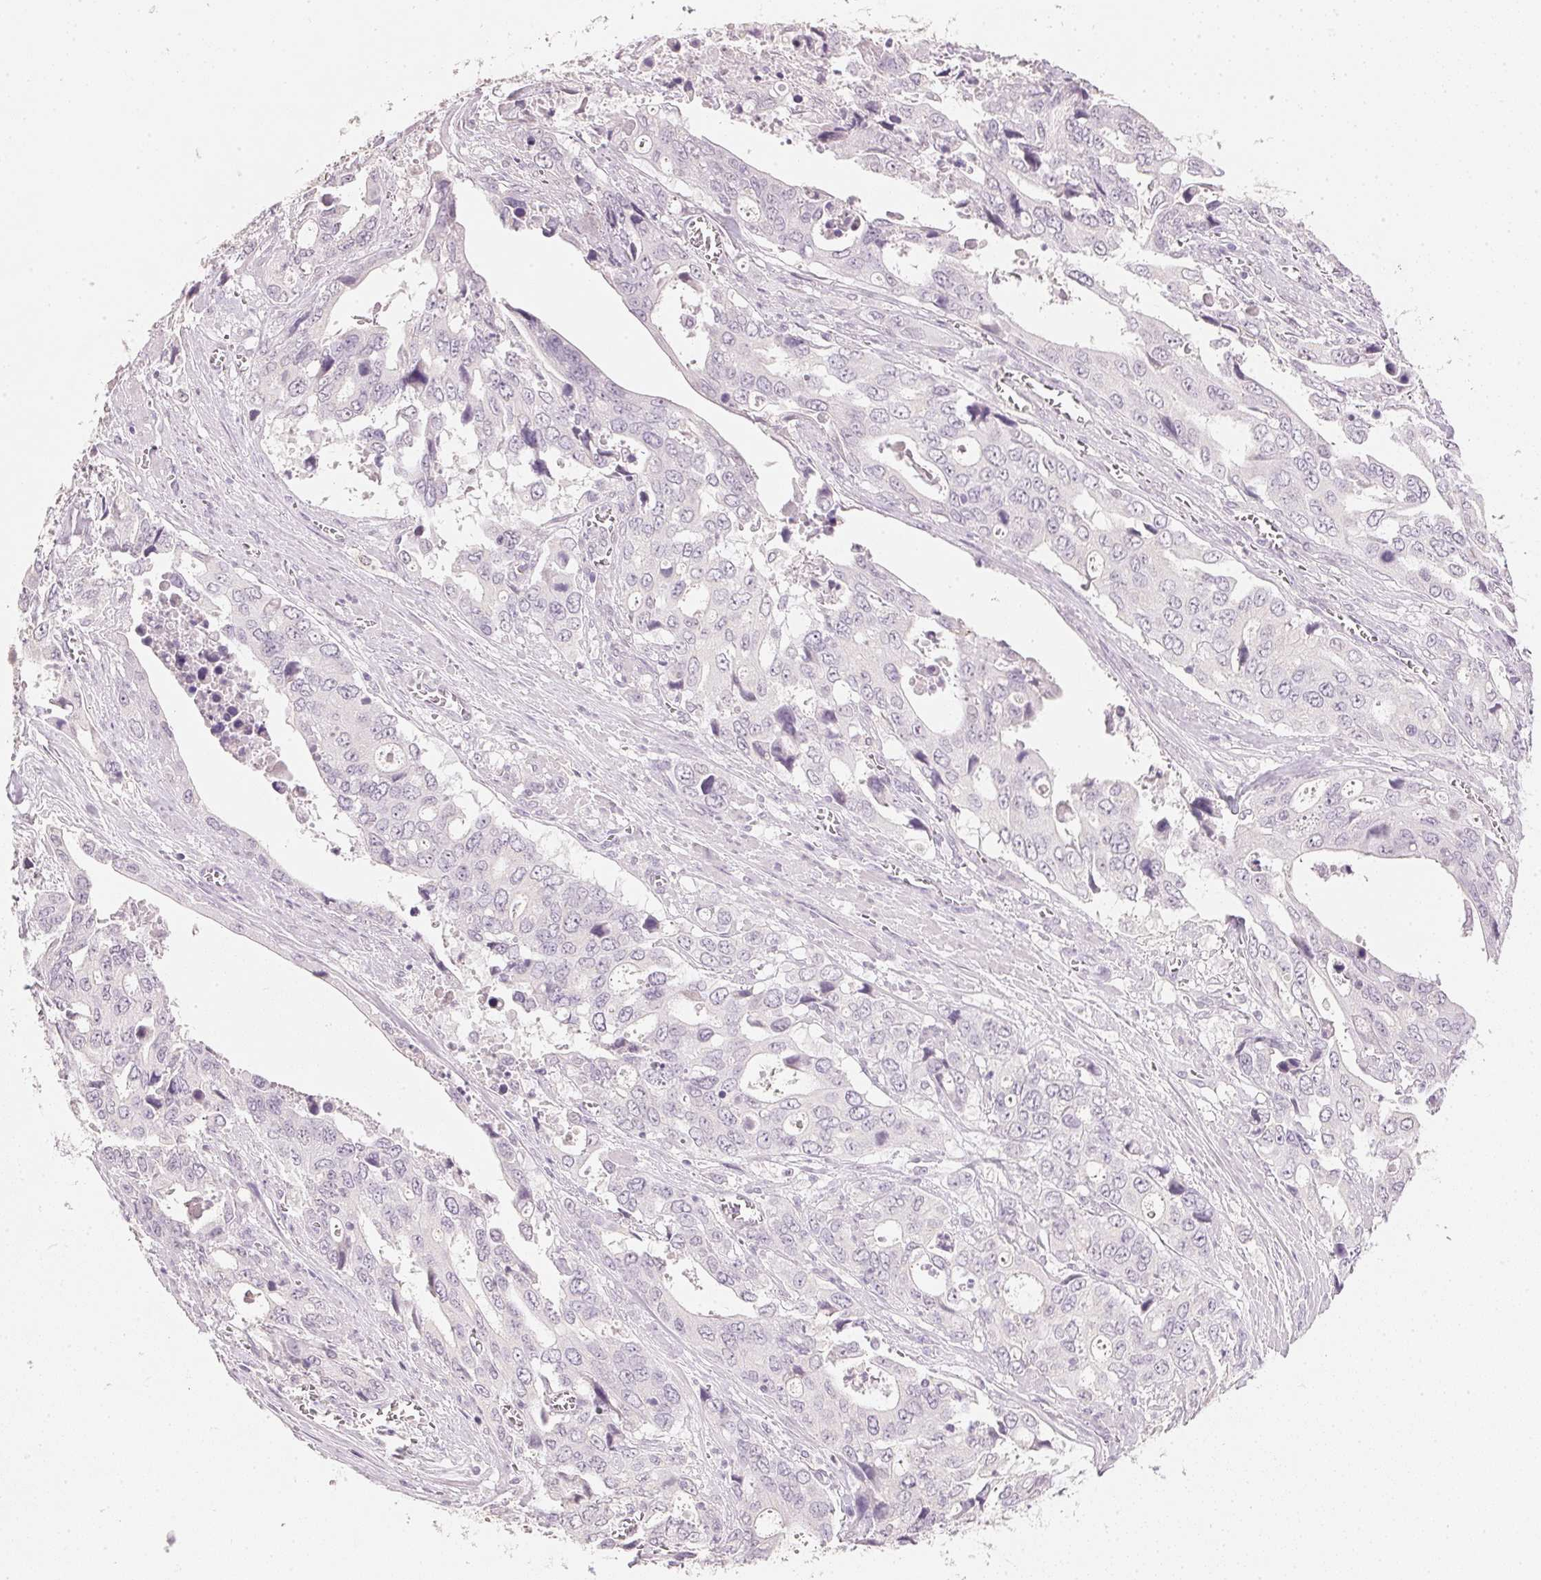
{"staining": {"intensity": "negative", "quantity": "none", "location": "none"}, "tissue": "stomach cancer", "cell_type": "Tumor cells", "image_type": "cancer", "snomed": [{"axis": "morphology", "description": "Adenocarcinoma, NOS"}, {"axis": "topography", "description": "Stomach, upper"}], "caption": "Photomicrograph shows no protein staining in tumor cells of stomach adenocarcinoma tissue. The staining was performed using DAB (3,3'-diaminobenzidine) to visualize the protein expression in brown, while the nuclei were stained in blue with hematoxylin (Magnification: 20x).", "gene": "IGFBP1", "patient": {"sex": "male", "age": 74}}